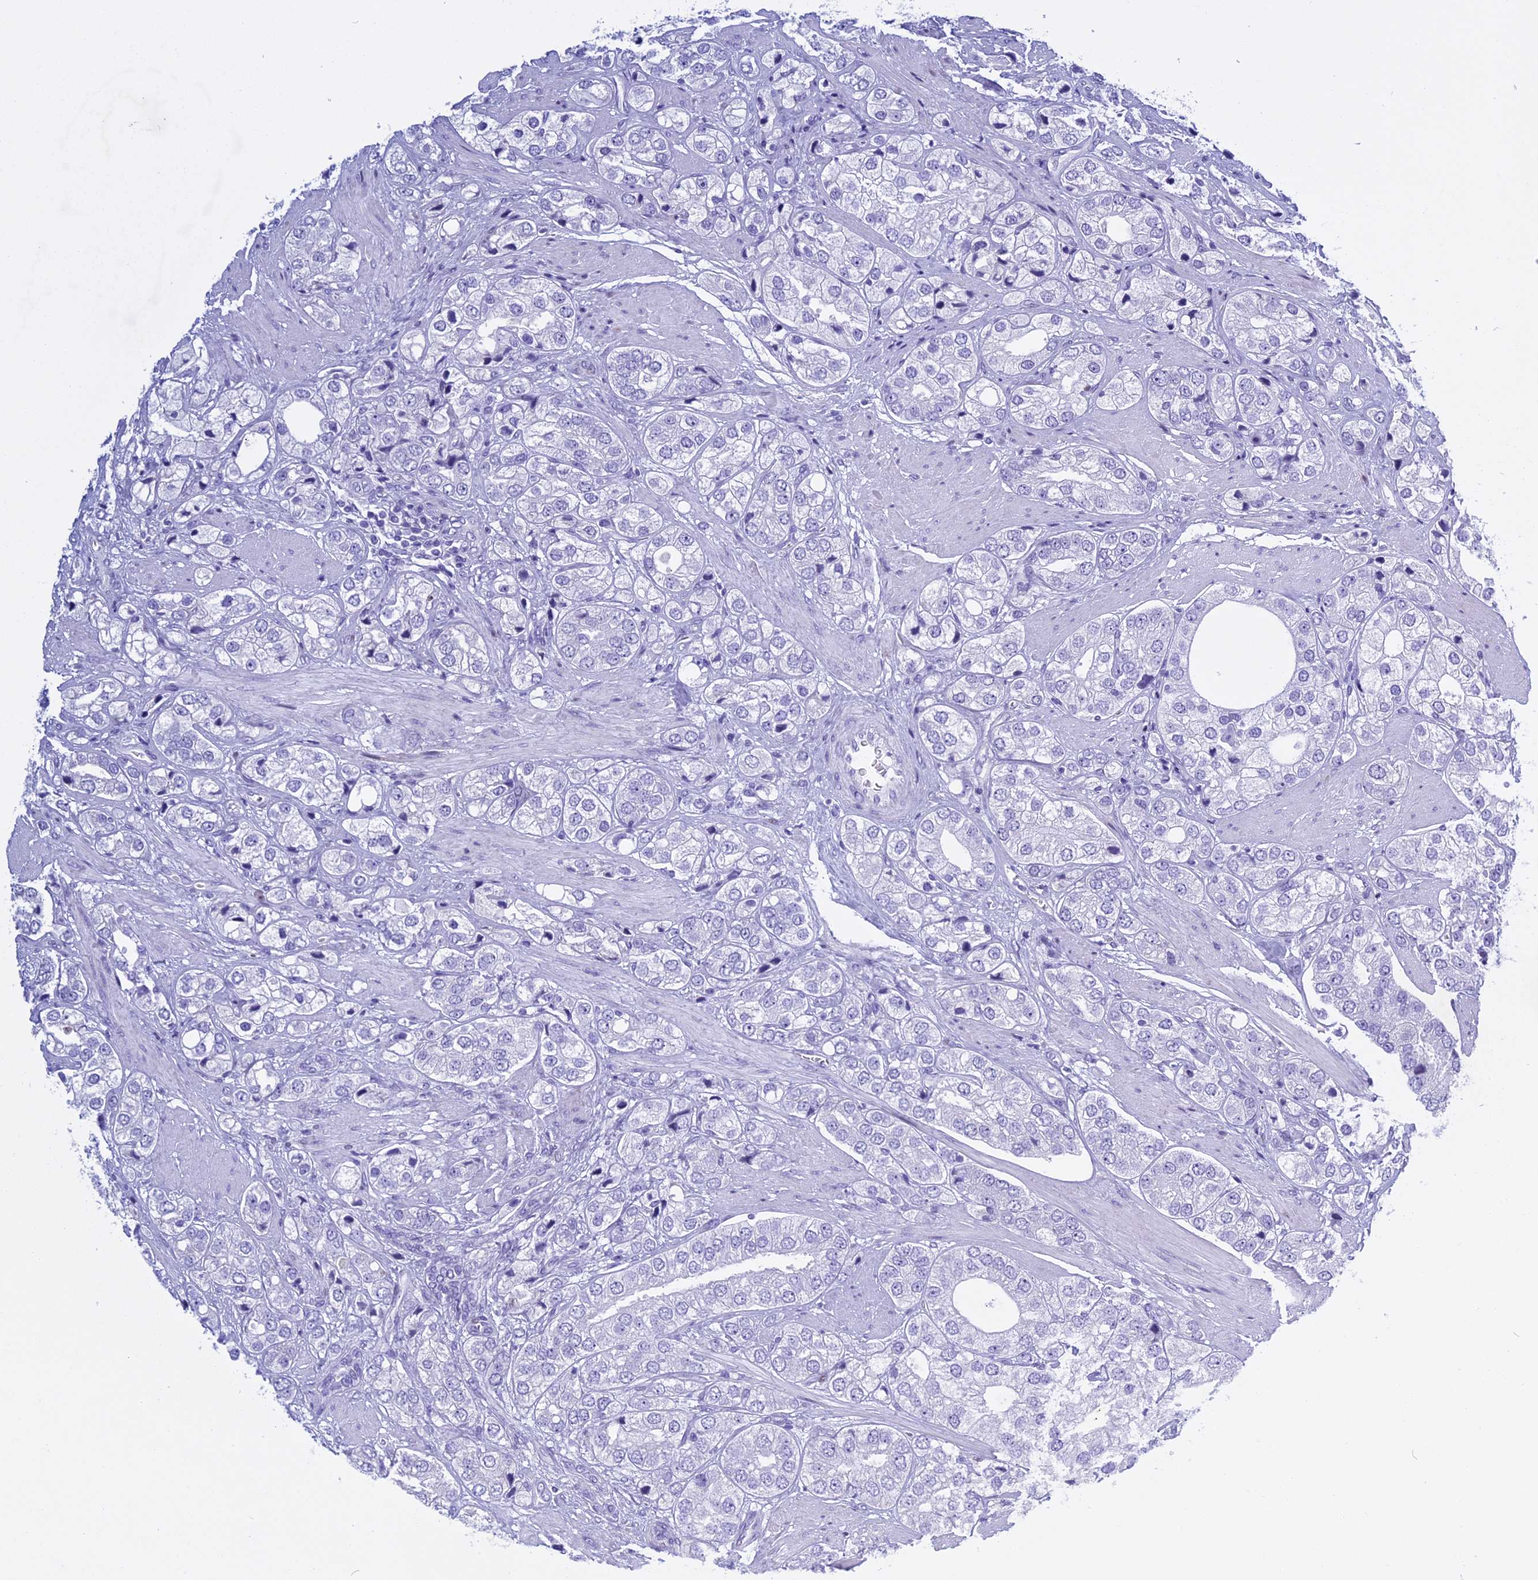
{"staining": {"intensity": "negative", "quantity": "none", "location": "none"}, "tissue": "prostate cancer", "cell_type": "Tumor cells", "image_type": "cancer", "snomed": [{"axis": "morphology", "description": "Adenocarcinoma, High grade"}, {"axis": "topography", "description": "Prostate"}], "caption": "Immunohistochemistry (IHC) image of prostate high-grade adenocarcinoma stained for a protein (brown), which displays no positivity in tumor cells. (Immunohistochemistry (IHC), brightfield microscopy, high magnification).", "gene": "KCTD21", "patient": {"sex": "male", "age": 50}}